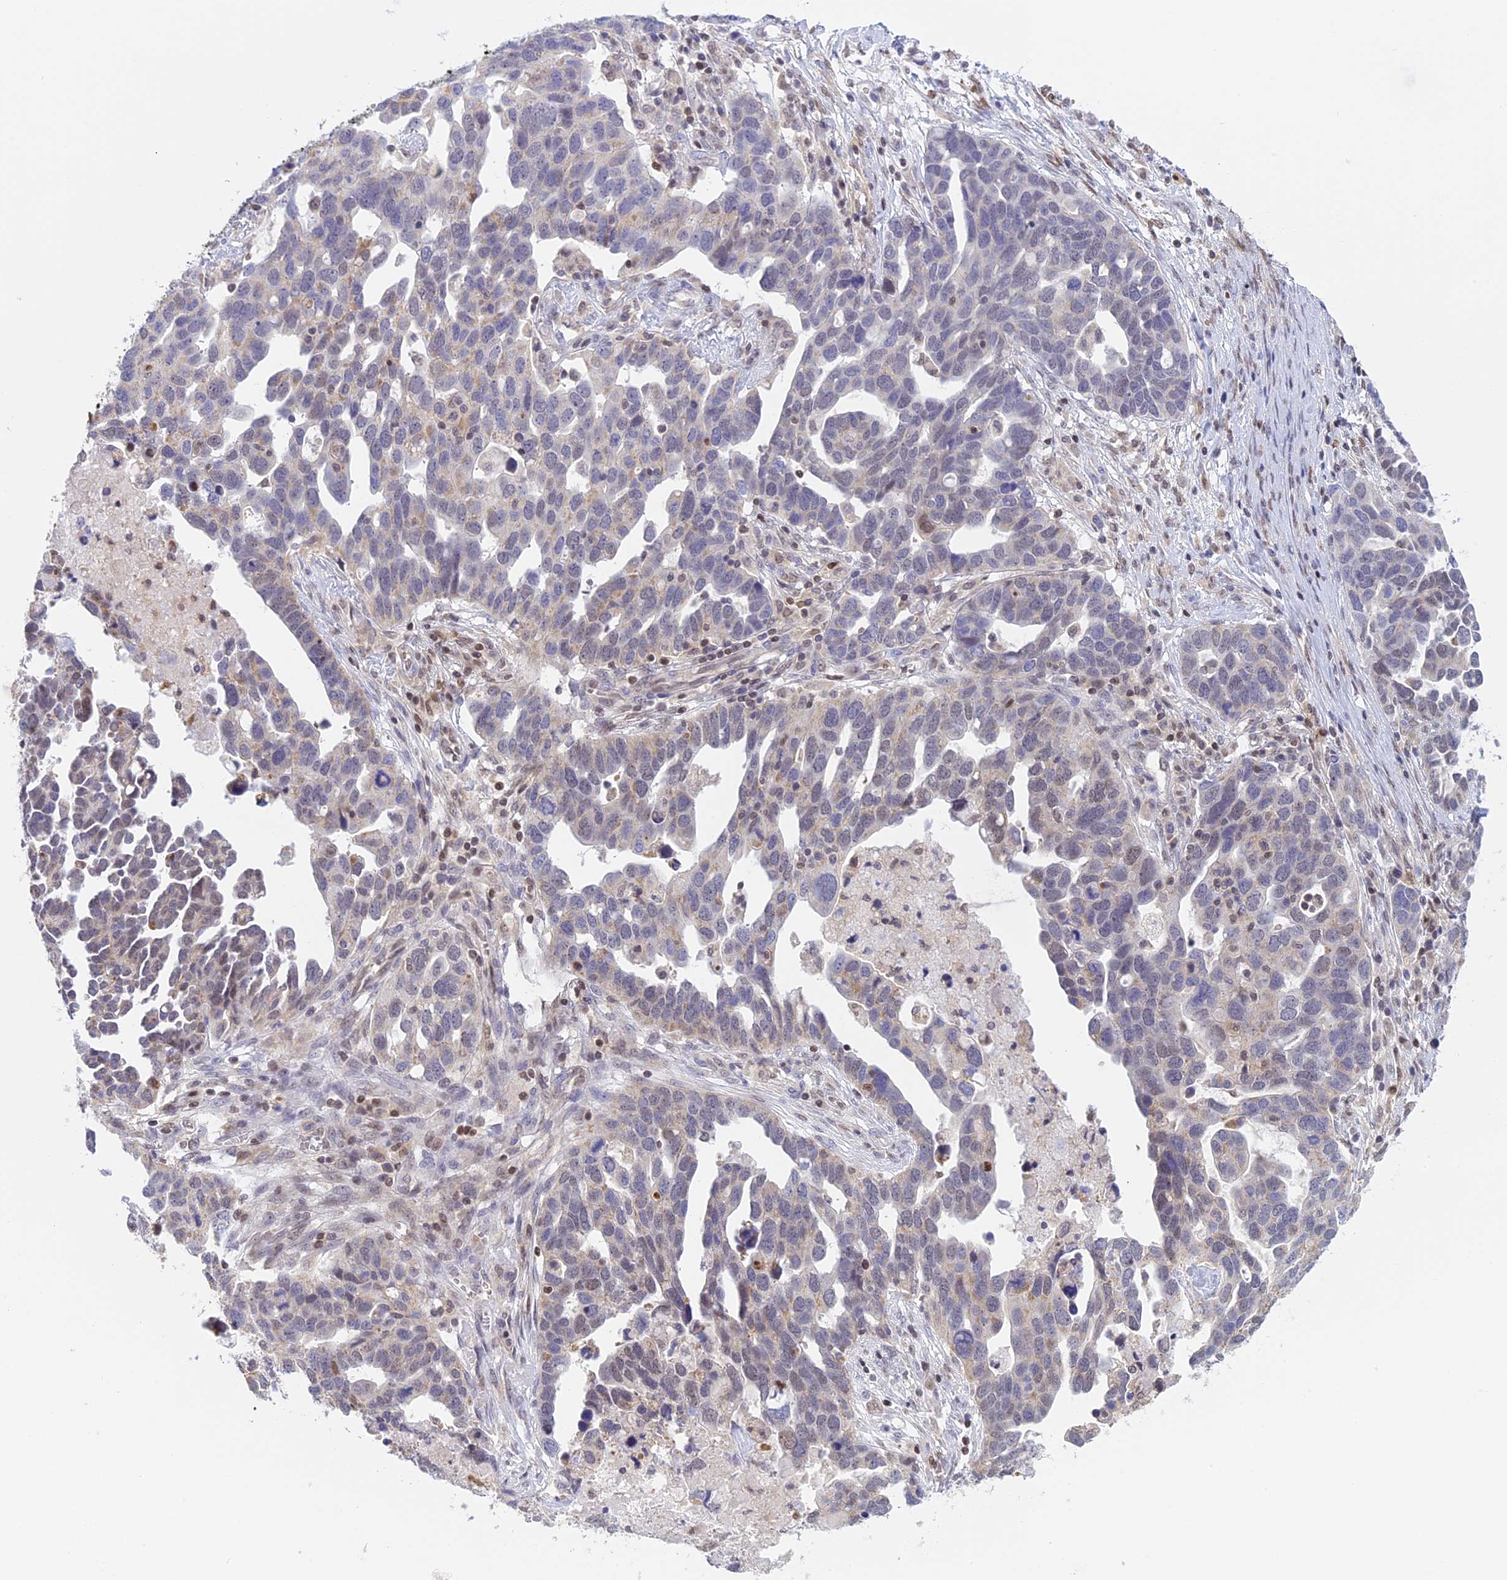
{"staining": {"intensity": "negative", "quantity": "none", "location": "none"}, "tissue": "ovarian cancer", "cell_type": "Tumor cells", "image_type": "cancer", "snomed": [{"axis": "morphology", "description": "Cystadenocarcinoma, serous, NOS"}, {"axis": "topography", "description": "Ovary"}], "caption": "DAB (3,3'-diaminobenzidine) immunohistochemical staining of human ovarian serous cystadenocarcinoma shows no significant staining in tumor cells.", "gene": "IZUMO2", "patient": {"sex": "female", "age": 54}}